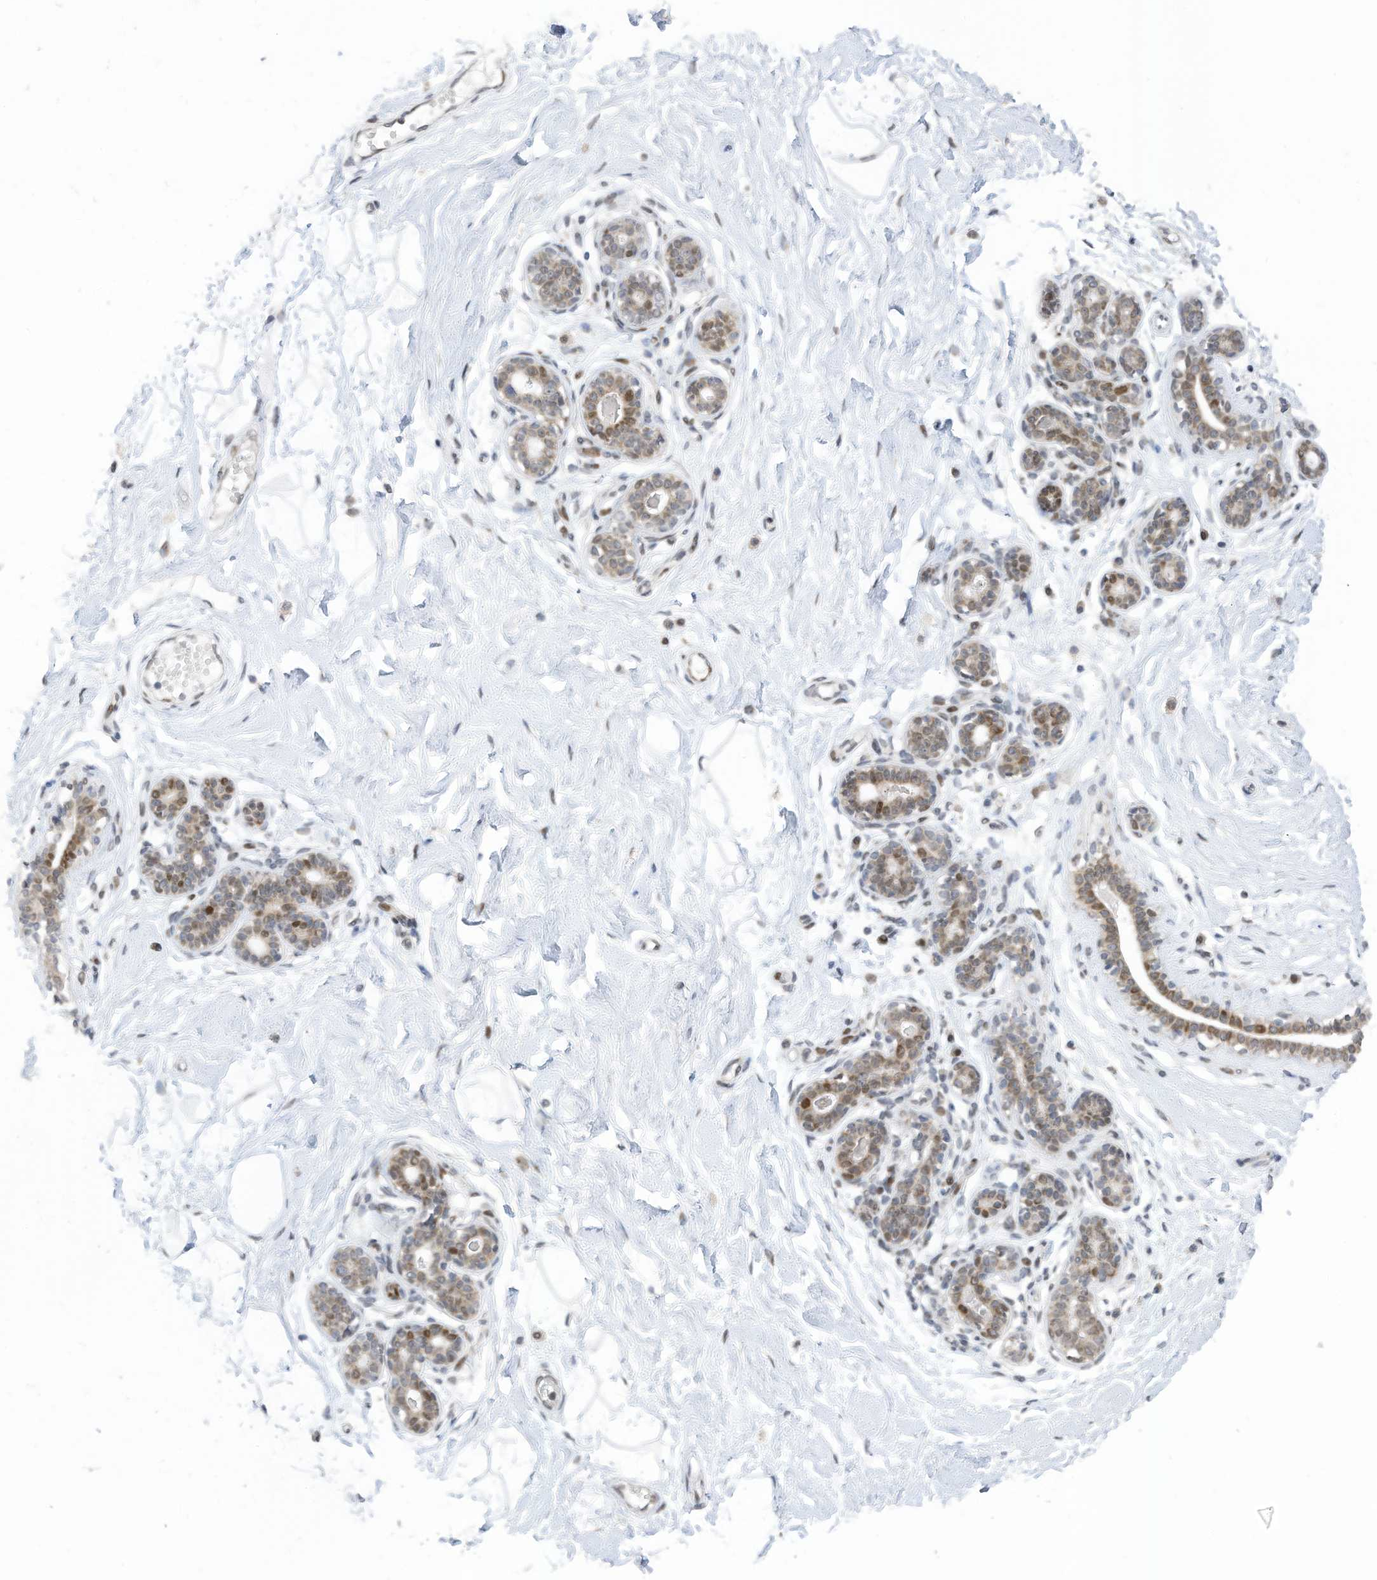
{"staining": {"intensity": "weak", "quantity": ">75%", "location": "cytoplasmic/membranous"}, "tissue": "breast", "cell_type": "Adipocytes", "image_type": "normal", "snomed": [{"axis": "morphology", "description": "Normal tissue, NOS"}, {"axis": "morphology", "description": "Adenoma, NOS"}, {"axis": "topography", "description": "Breast"}], "caption": "Immunohistochemistry (IHC) staining of benign breast, which demonstrates low levels of weak cytoplasmic/membranous expression in approximately >75% of adipocytes indicating weak cytoplasmic/membranous protein expression. The staining was performed using DAB (brown) for protein detection and nuclei were counterstained in hematoxylin (blue).", "gene": "RABL3", "patient": {"sex": "female", "age": 23}}